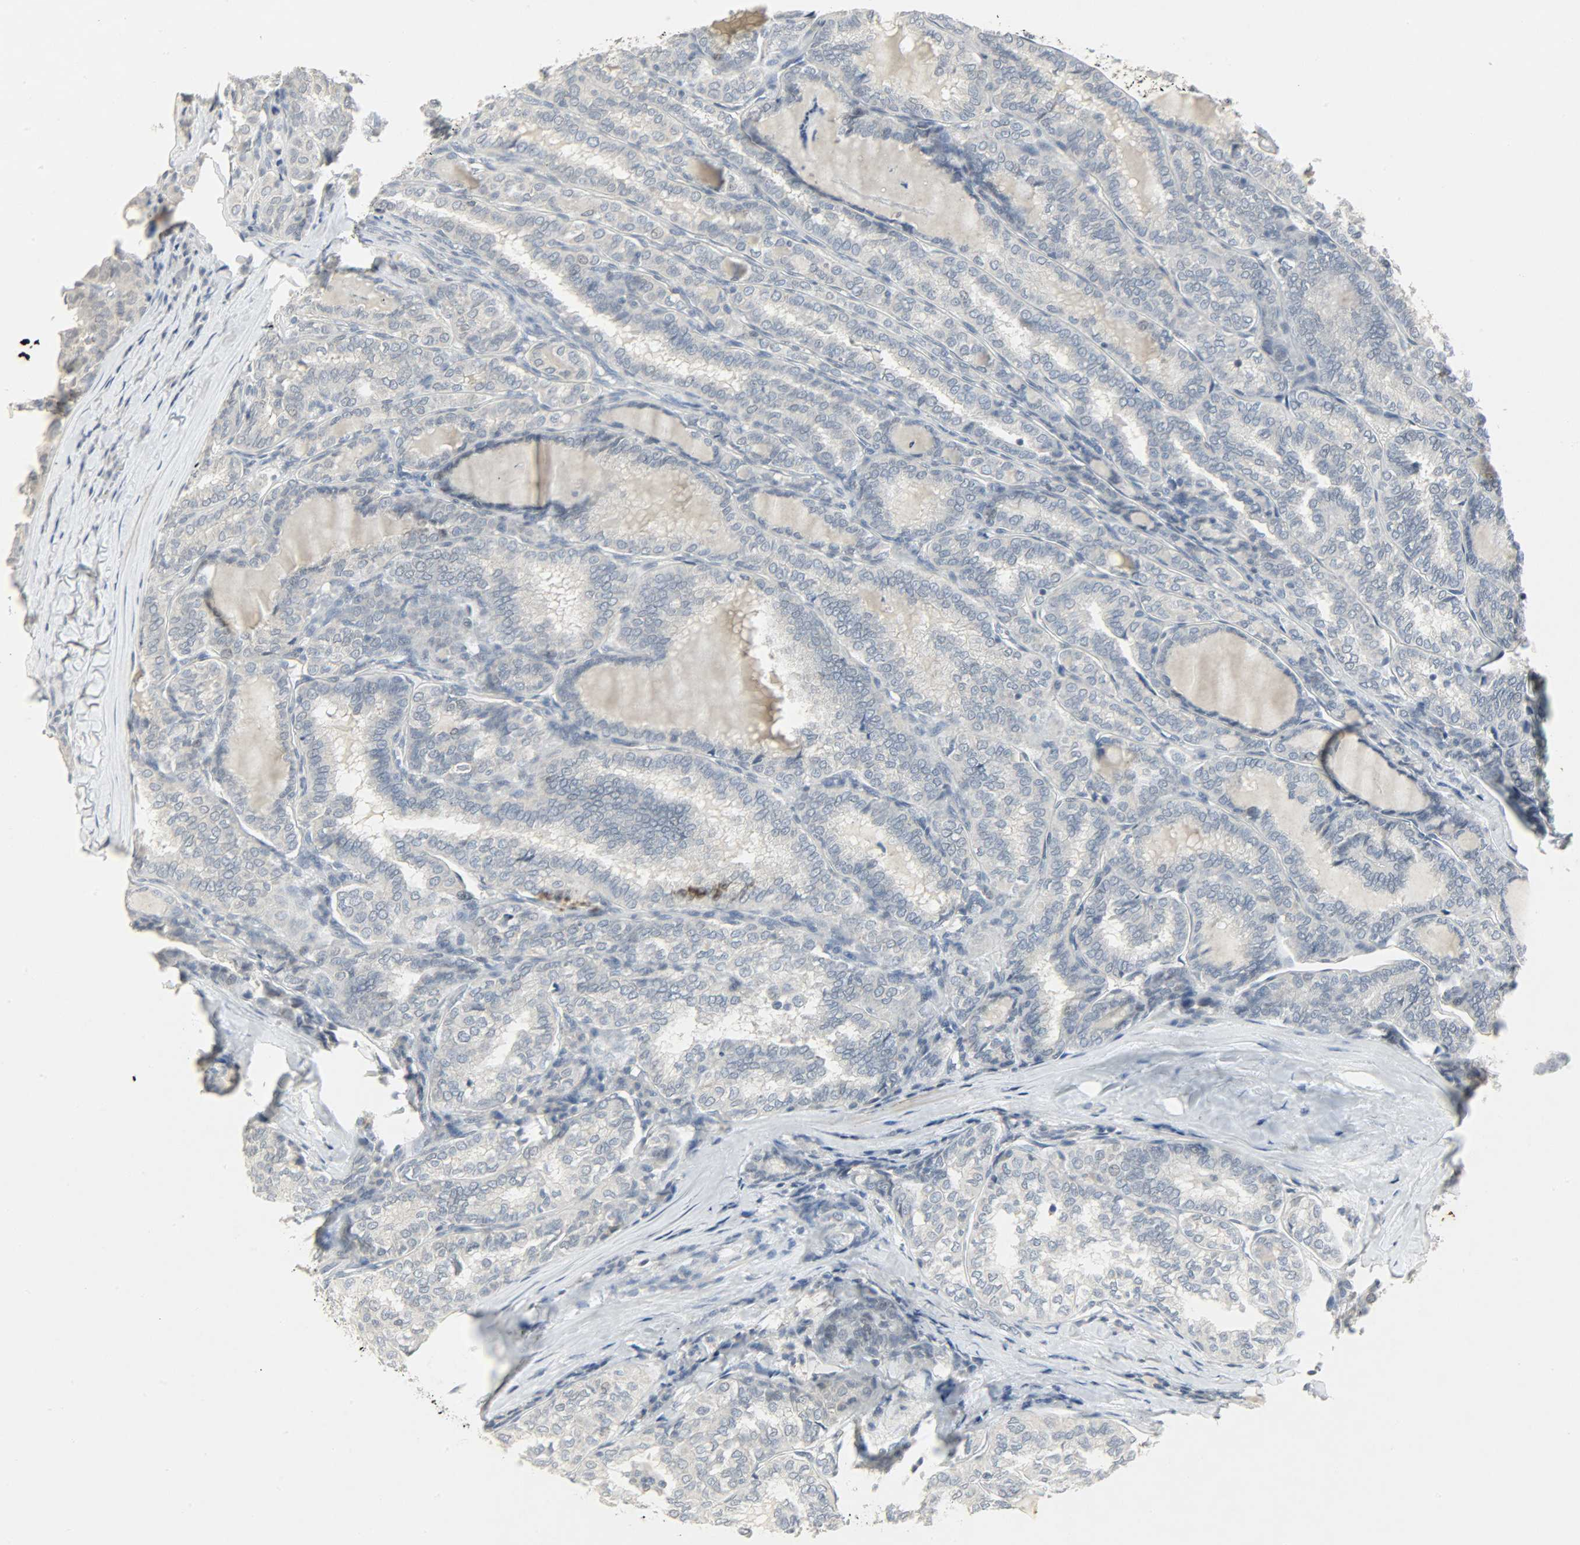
{"staining": {"intensity": "negative", "quantity": "none", "location": "none"}, "tissue": "thyroid cancer", "cell_type": "Tumor cells", "image_type": "cancer", "snomed": [{"axis": "morphology", "description": "Papillary adenocarcinoma, NOS"}, {"axis": "topography", "description": "Thyroid gland"}], "caption": "The photomicrograph displays no significant staining in tumor cells of thyroid papillary adenocarcinoma.", "gene": "CAMK4", "patient": {"sex": "female", "age": 30}}